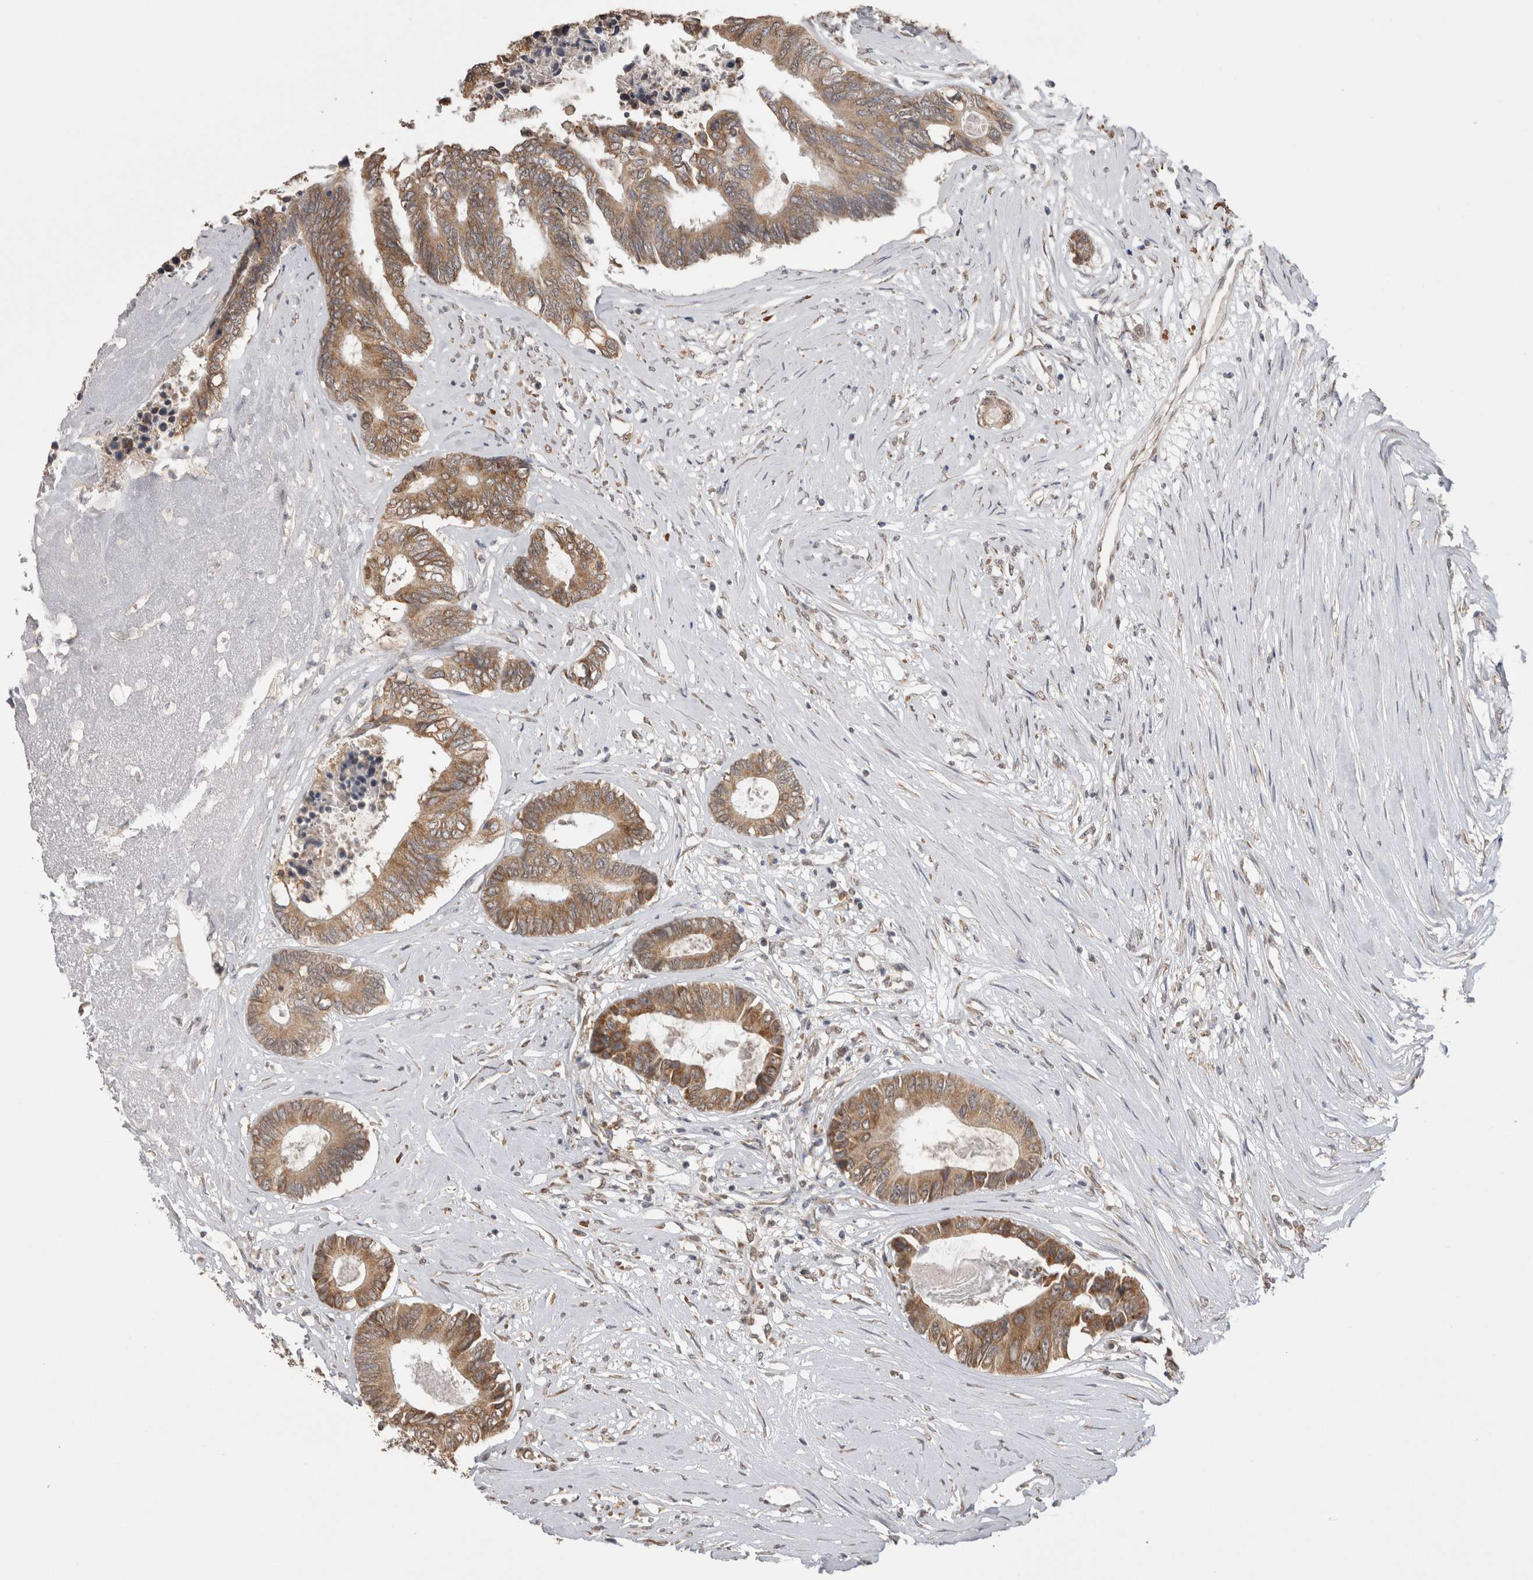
{"staining": {"intensity": "moderate", "quantity": ">75%", "location": "cytoplasmic/membranous"}, "tissue": "colorectal cancer", "cell_type": "Tumor cells", "image_type": "cancer", "snomed": [{"axis": "morphology", "description": "Adenocarcinoma, NOS"}, {"axis": "topography", "description": "Rectum"}], "caption": "This is a histology image of IHC staining of colorectal cancer, which shows moderate expression in the cytoplasmic/membranous of tumor cells.", "gene": "NOMO1", "patient": {"sex": "male", "age": 63}}